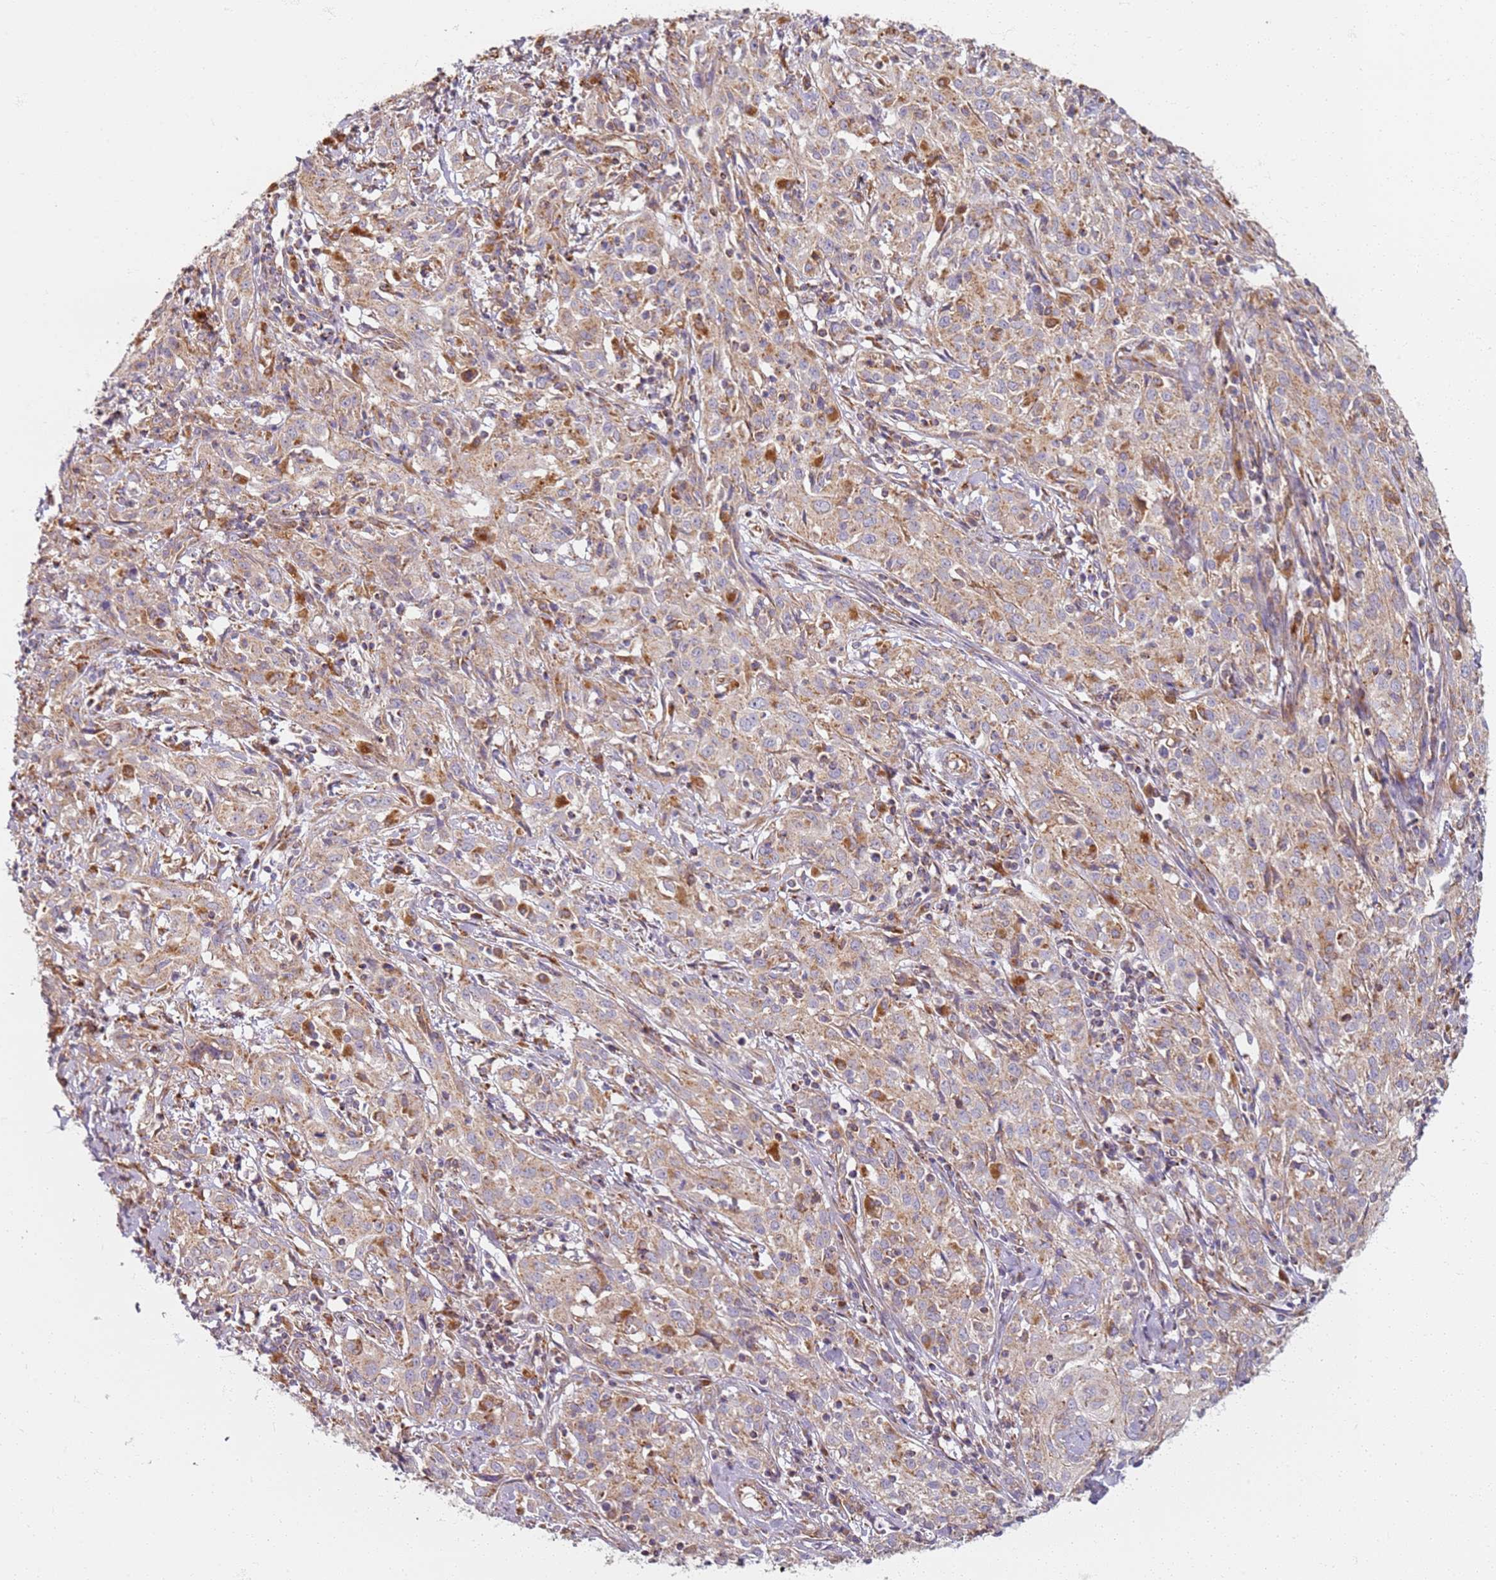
{"staining": {"intensity": "weak", "quantity": ">75%", "location": "cytoplasmic/membranous"}, "tissue": "cervical cancer", "cell_type": "Tumor cells", "image_type": "cancer", "snomed": [{"axis": "morphology", "description": "Squamous cell carcinoma, NOS"}, {"axis": "topography", "description": "Cervix"}], "caption": "Protein expression analysis of human squamous cell carcinoma (cervical) reveals weak cytoplasmic/membranous expression in about >75% of tumor cells.", "gene": "PROKR2", "patient": {"sex": "female", "age": 57}}